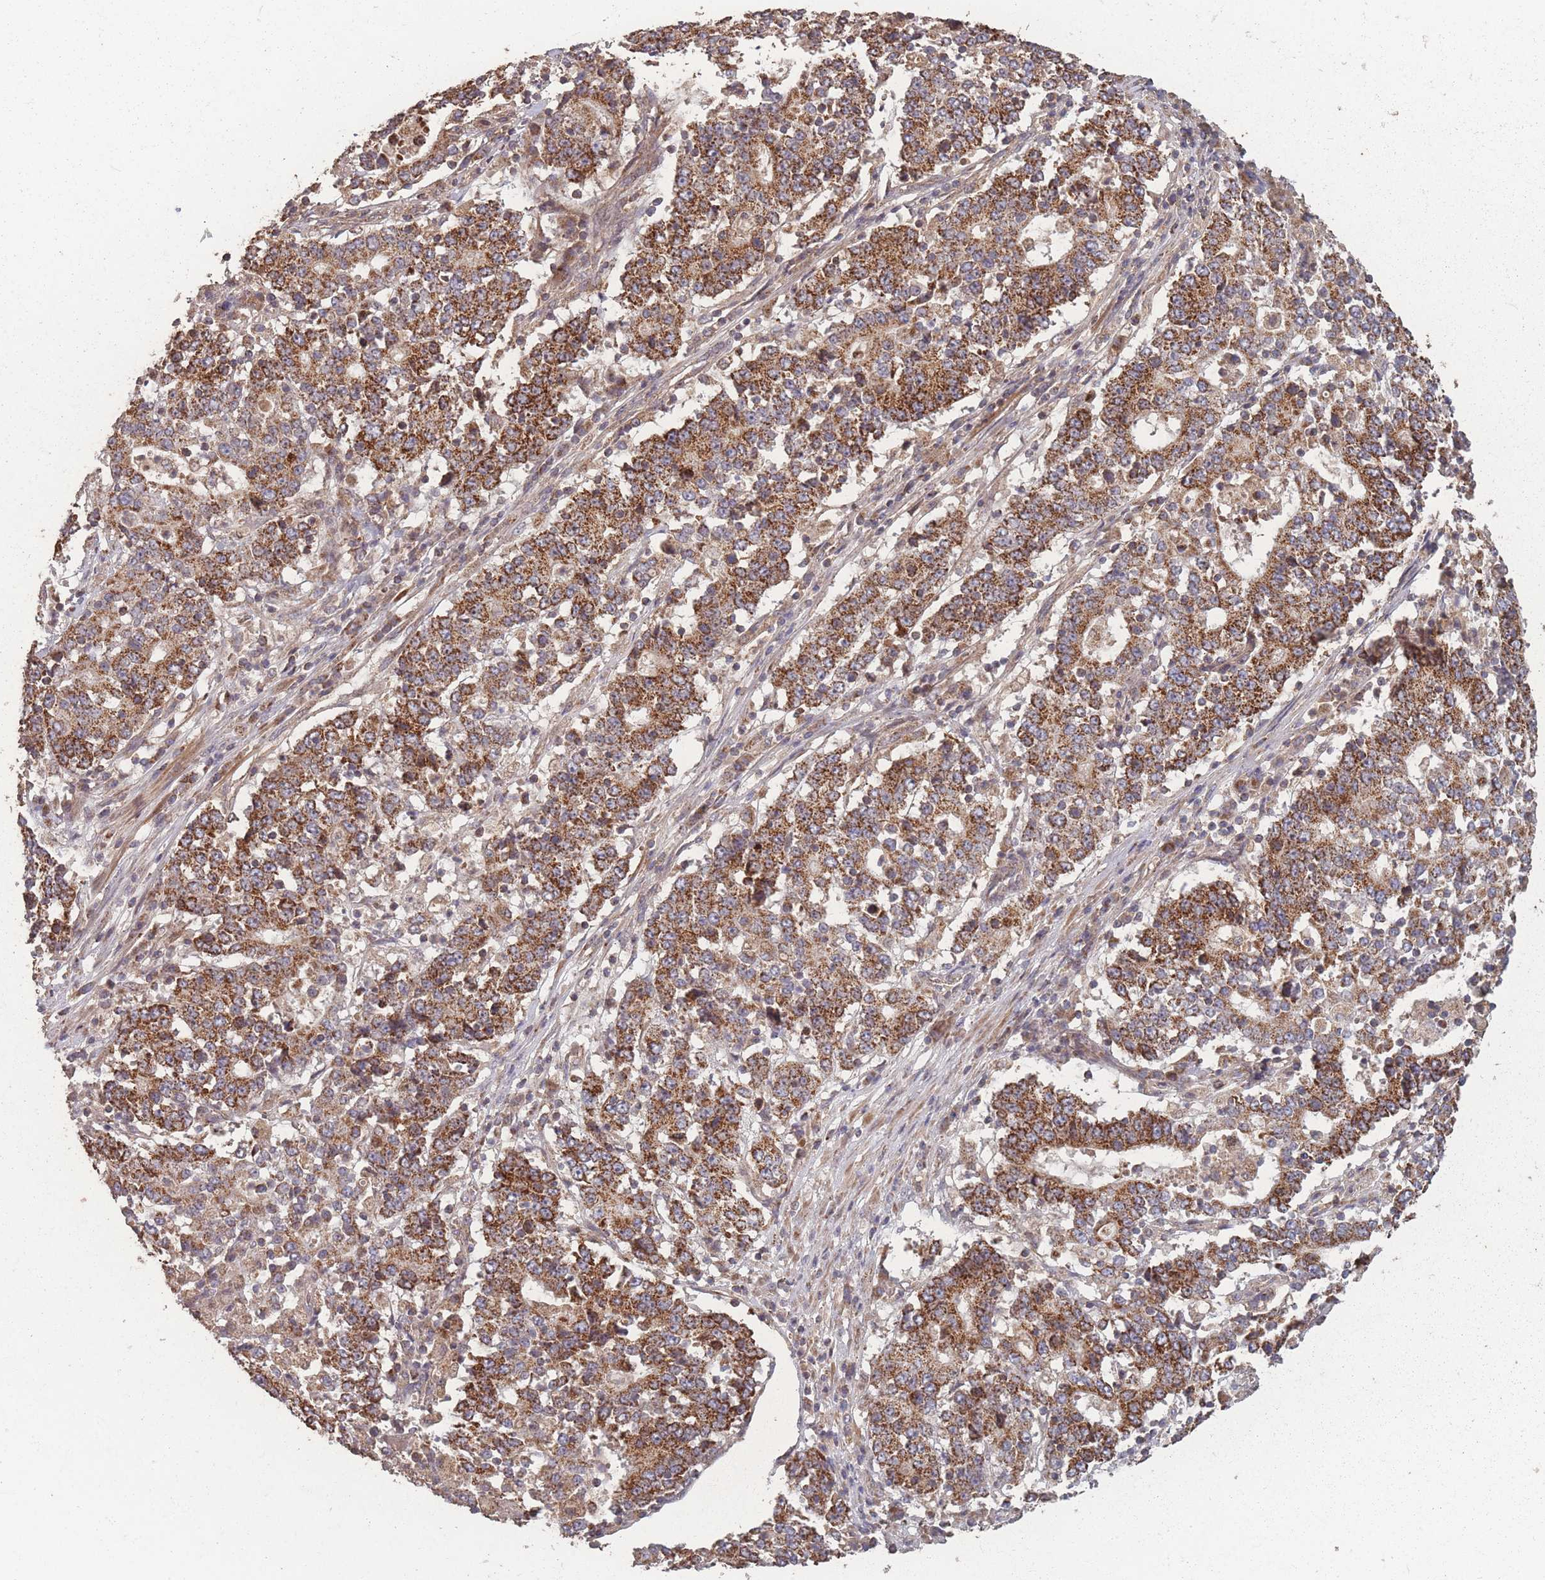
{"staining": {"intensity": "strong", "quantity": ">75%", "location": "cytoplasmic/membranous"}, "tissue": "stomach cancer", "cell_type": "Tumor cells", "image_type": "cancer", "snomed": [{"axis": "morphology", "description": "Adenocarcinoma, NOS"}, {"axis": "topography", "description": "Stomach"}], "caption": "Stomach cancer stained with IHC displays strong cytoplasmic/membranous staining in approximately >75% of tumor cells. (IHC, brightfield microscopy, high magnification).", "gene": "LYRM7", "patient": {"sex": "male", "age": 59}}